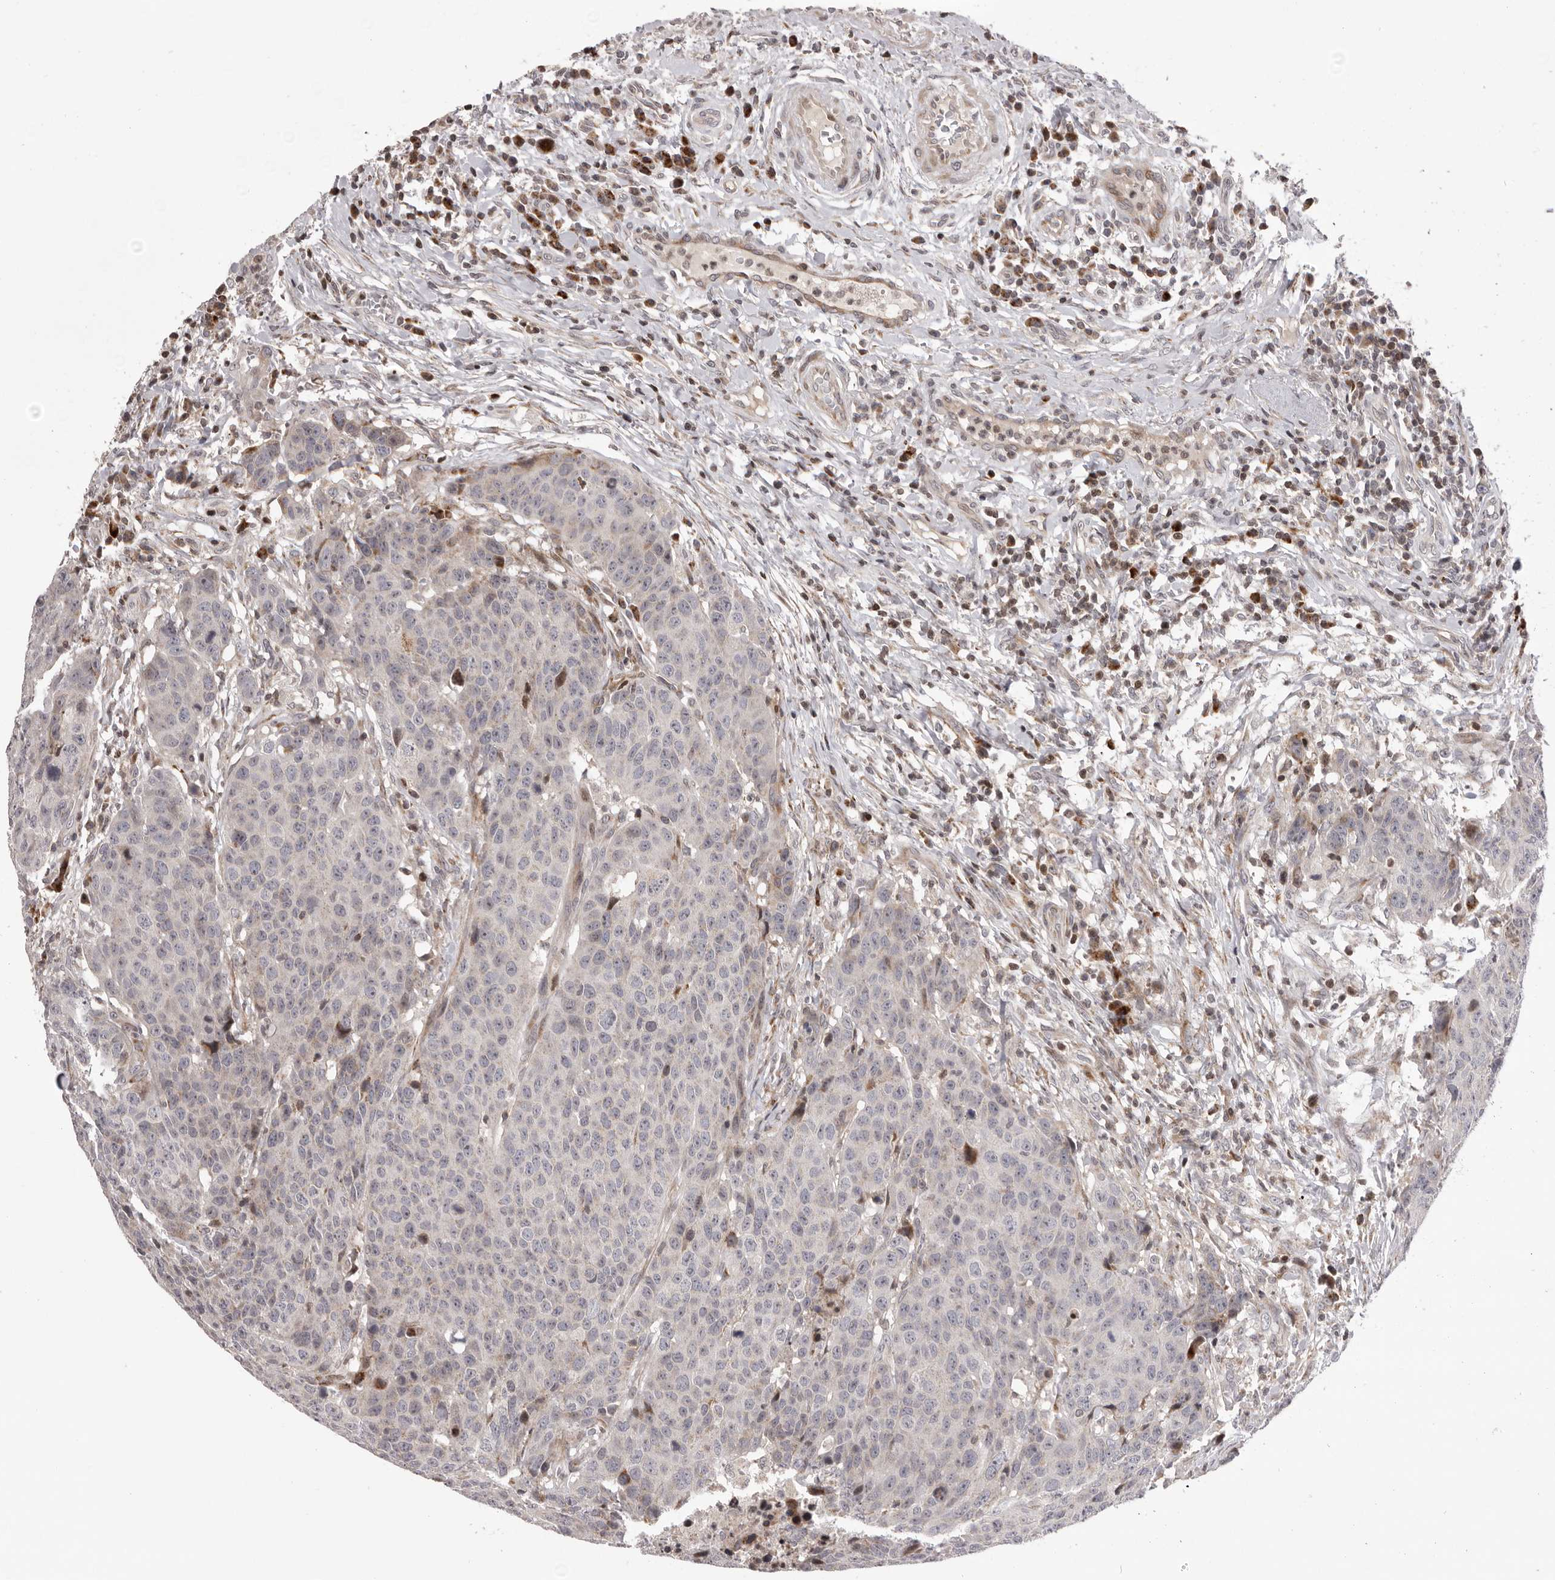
{"staining": {"intensity": "negative", "quantity": "none", "location": "none"}, "tissue": "head and neck cancer", "cell_type": "Tumor cells", "image_type": "cancer", "snomed": [{"axis": "morphology", "description": "Squamous cell carcinoma, NOS"}, {"axis": "topography", "description": "Head-Neck"}], "caption": "The photomicrograph reveals no staining of tumor cells in head and neck cancer. The staining is performed using DAB brown chromogen with nuclei counter-stained in using hematoxylin.", "gene": "AZIN1", "patient": {"sex": "male", "age": 66}}